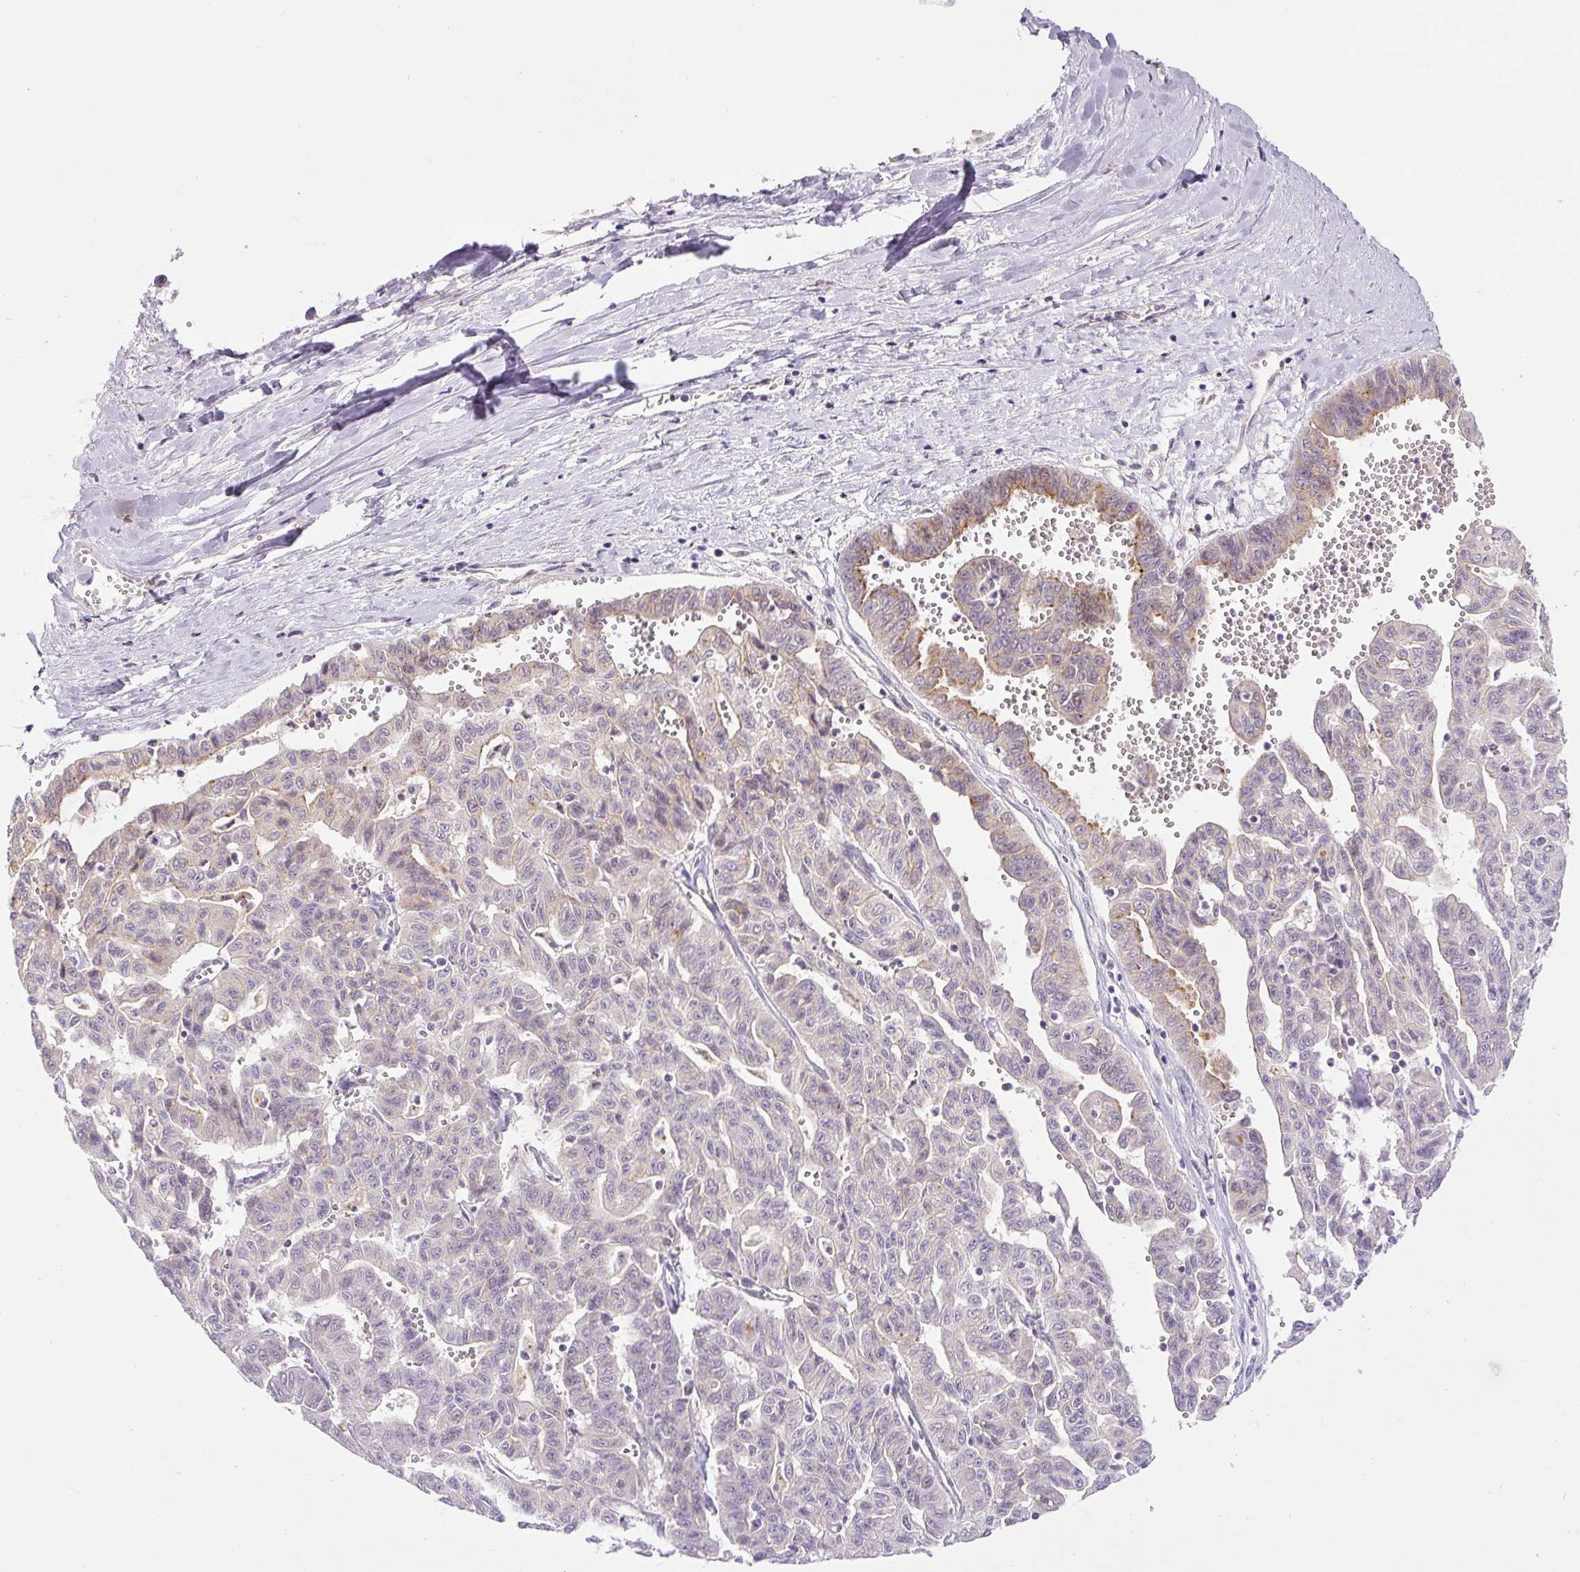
{"staining": {"intensity": "moderate", "quantity": "<25%", "location": "cytoplasmic/membranous"}, "tissue": "liver cancer", "cell_type": "Tumor cells", "image_type": "cancer", "snomed": [{"axis": "morphology", "description": "Cholangiocarcinoma"}, {"axis": "topography", "description": "Liver"}], "caption": "Brown immunohistochemical staining in cholangiocarcinoma (liver) reveals moderate cytoplasmic/membranous staining in about <25% of tumor cells.", "gene": "PCM1", "patient": {"sex": "female", "age": 77}}